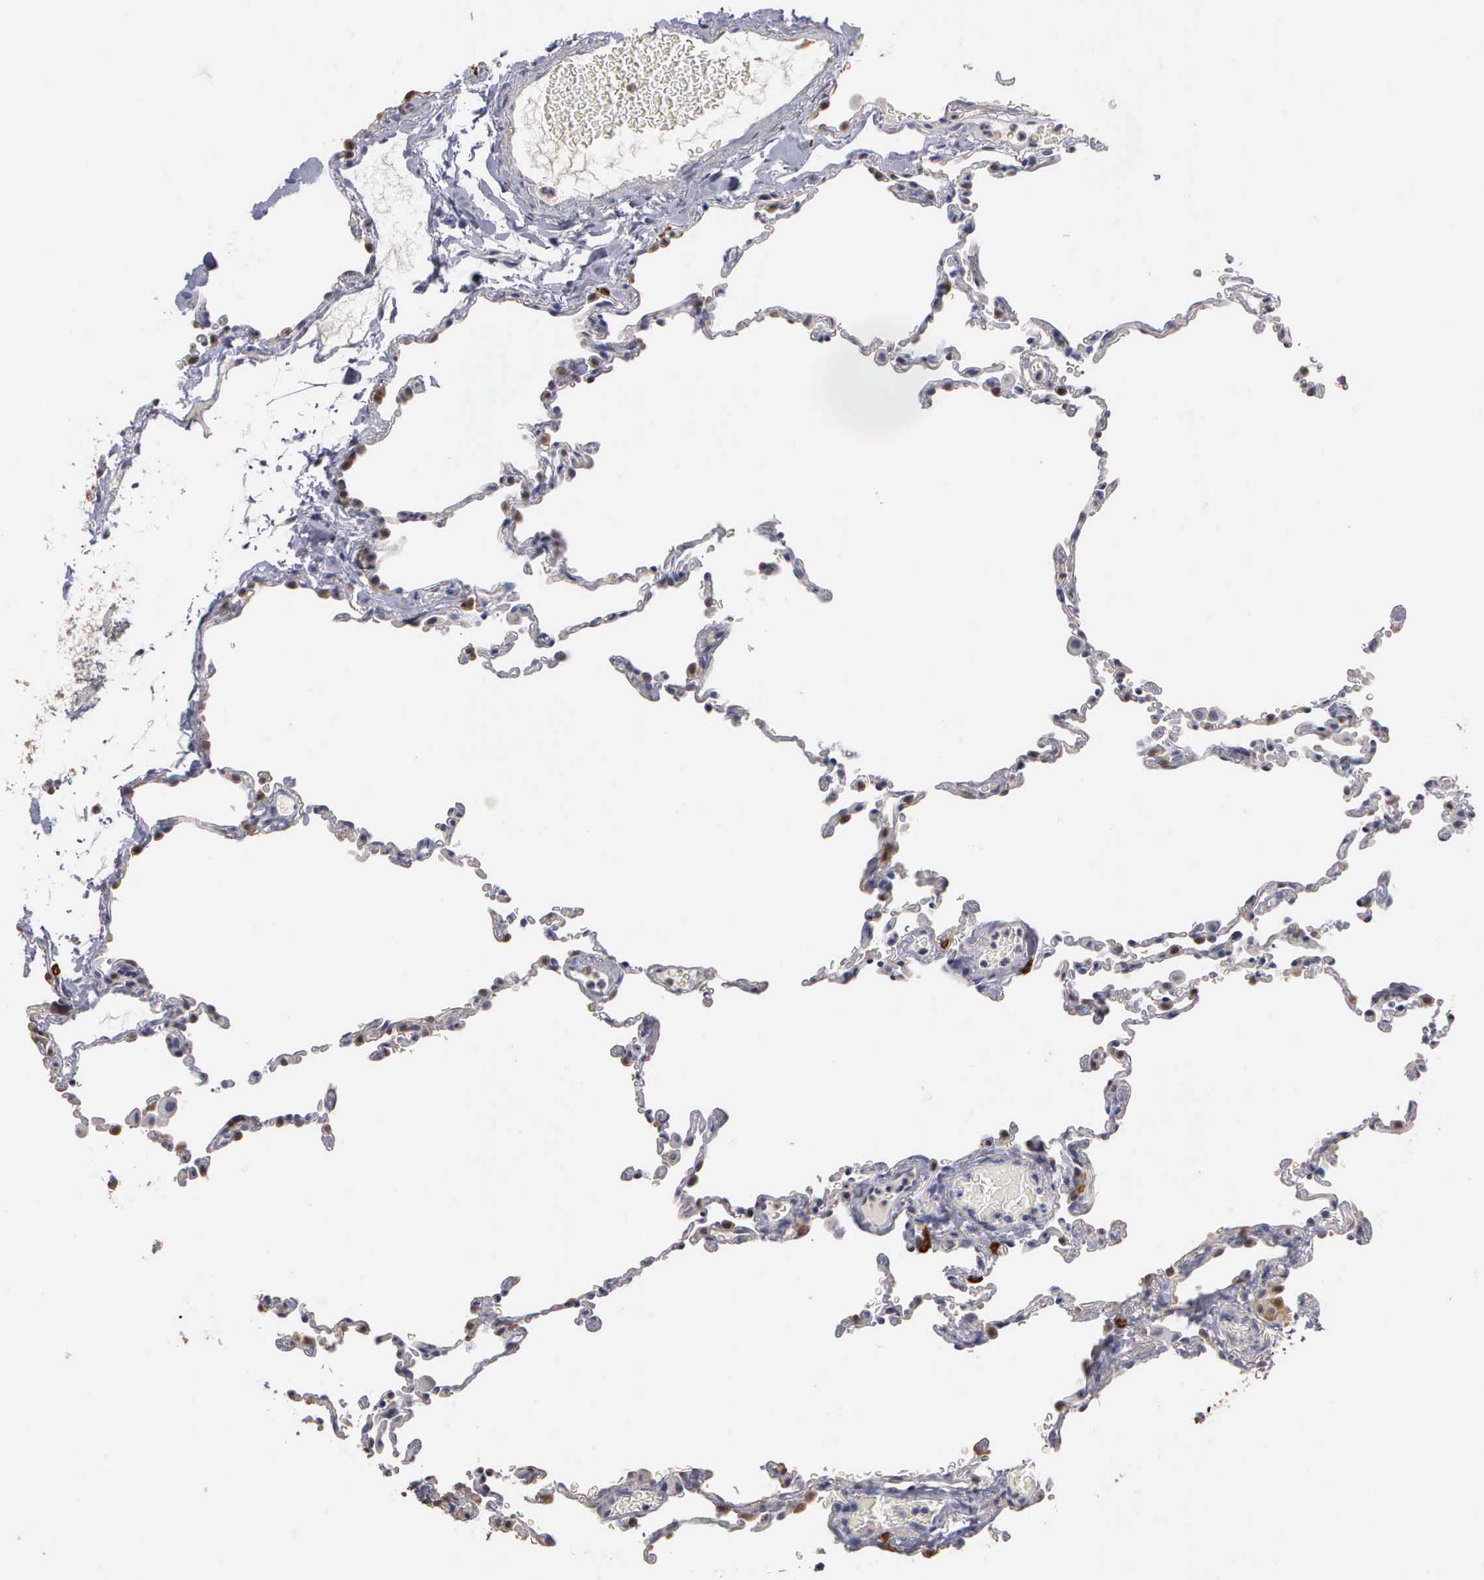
{"staining": {"intensity": "negative", "quantity": "none", "location": "none"}, "tissue": "lung", "cell_type": "Alveolar cells", "image_type": "normal", "snomed": [{"axis": "morphology", "description": "Normal tissue, NOS"}, {"axis": "topography", "description": "Lung"}], "caption": "Immunohistochemistry photomicrograph of unremarkable human lung stained for a protein (brown), which demonstrates no positivity in alveolar cells. The staining was performed using DAB to visualize the protein expression in brown, while the nuclei were stained in blue with hematoxylin (Magnification: 20x).", "gene": "ENO3", "patient": {"sex": "female", "age": 61}}